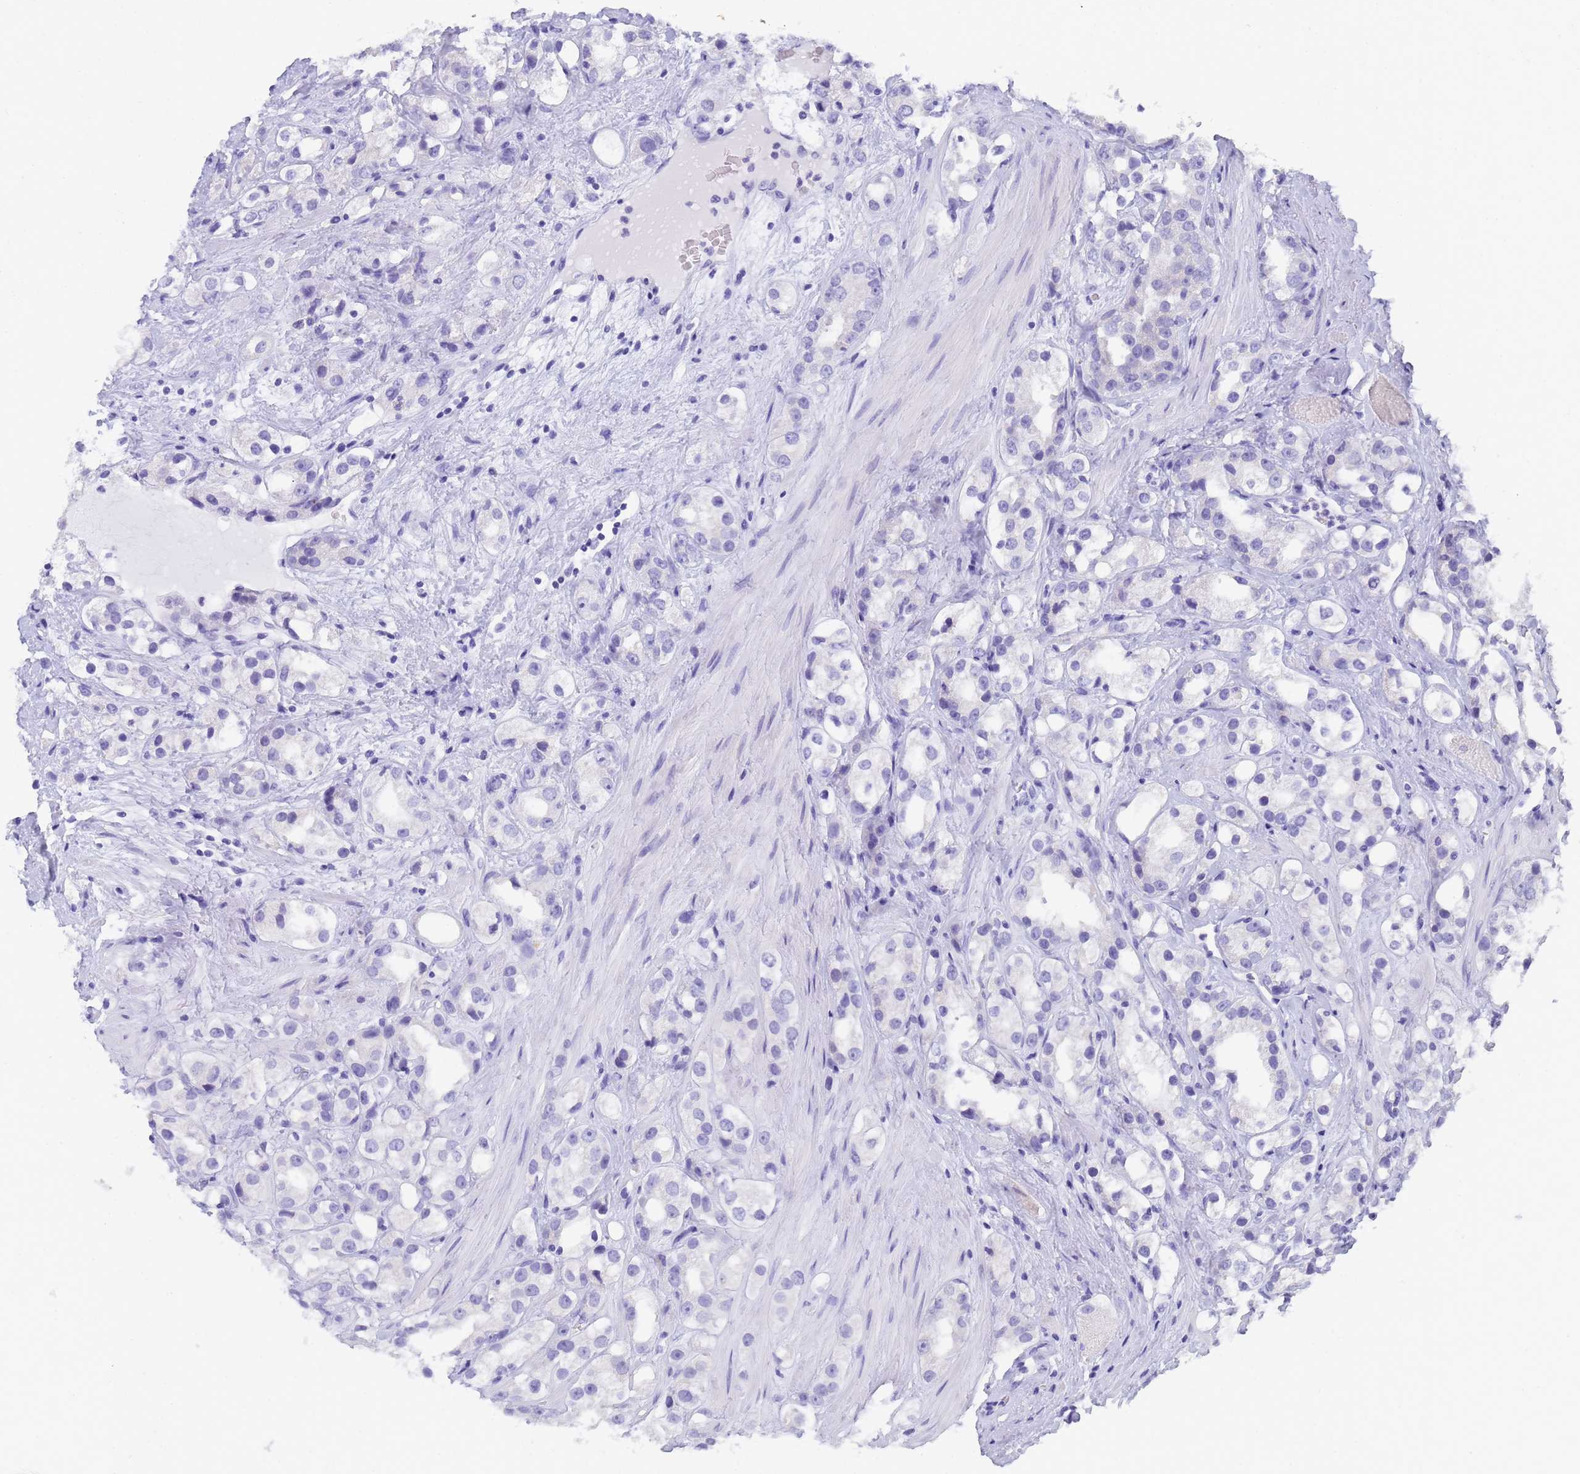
{"staining": {"intensity": "negative", "quantity": "none", "location": "none"}, "tissue": "prostate cancer", "cell_type": "Tumor cells", "image_type": "cancer", "snomed": [{"axis": "morphology", "description": "Adenocarcinoma, NOS"}, {"axis": "topography", "description": "Prostate"}], "caption": "Immunohistochemistry (IHC) photomicrograph of neoplastic tissue: human adenocarcinoma (prostate) stained with DAB (3,3'-diaminobenzidine) demonstrates no significant protein expression in tumor cells.", "gene": "STATH", "patient": {"sex": "male", "age": 79}}